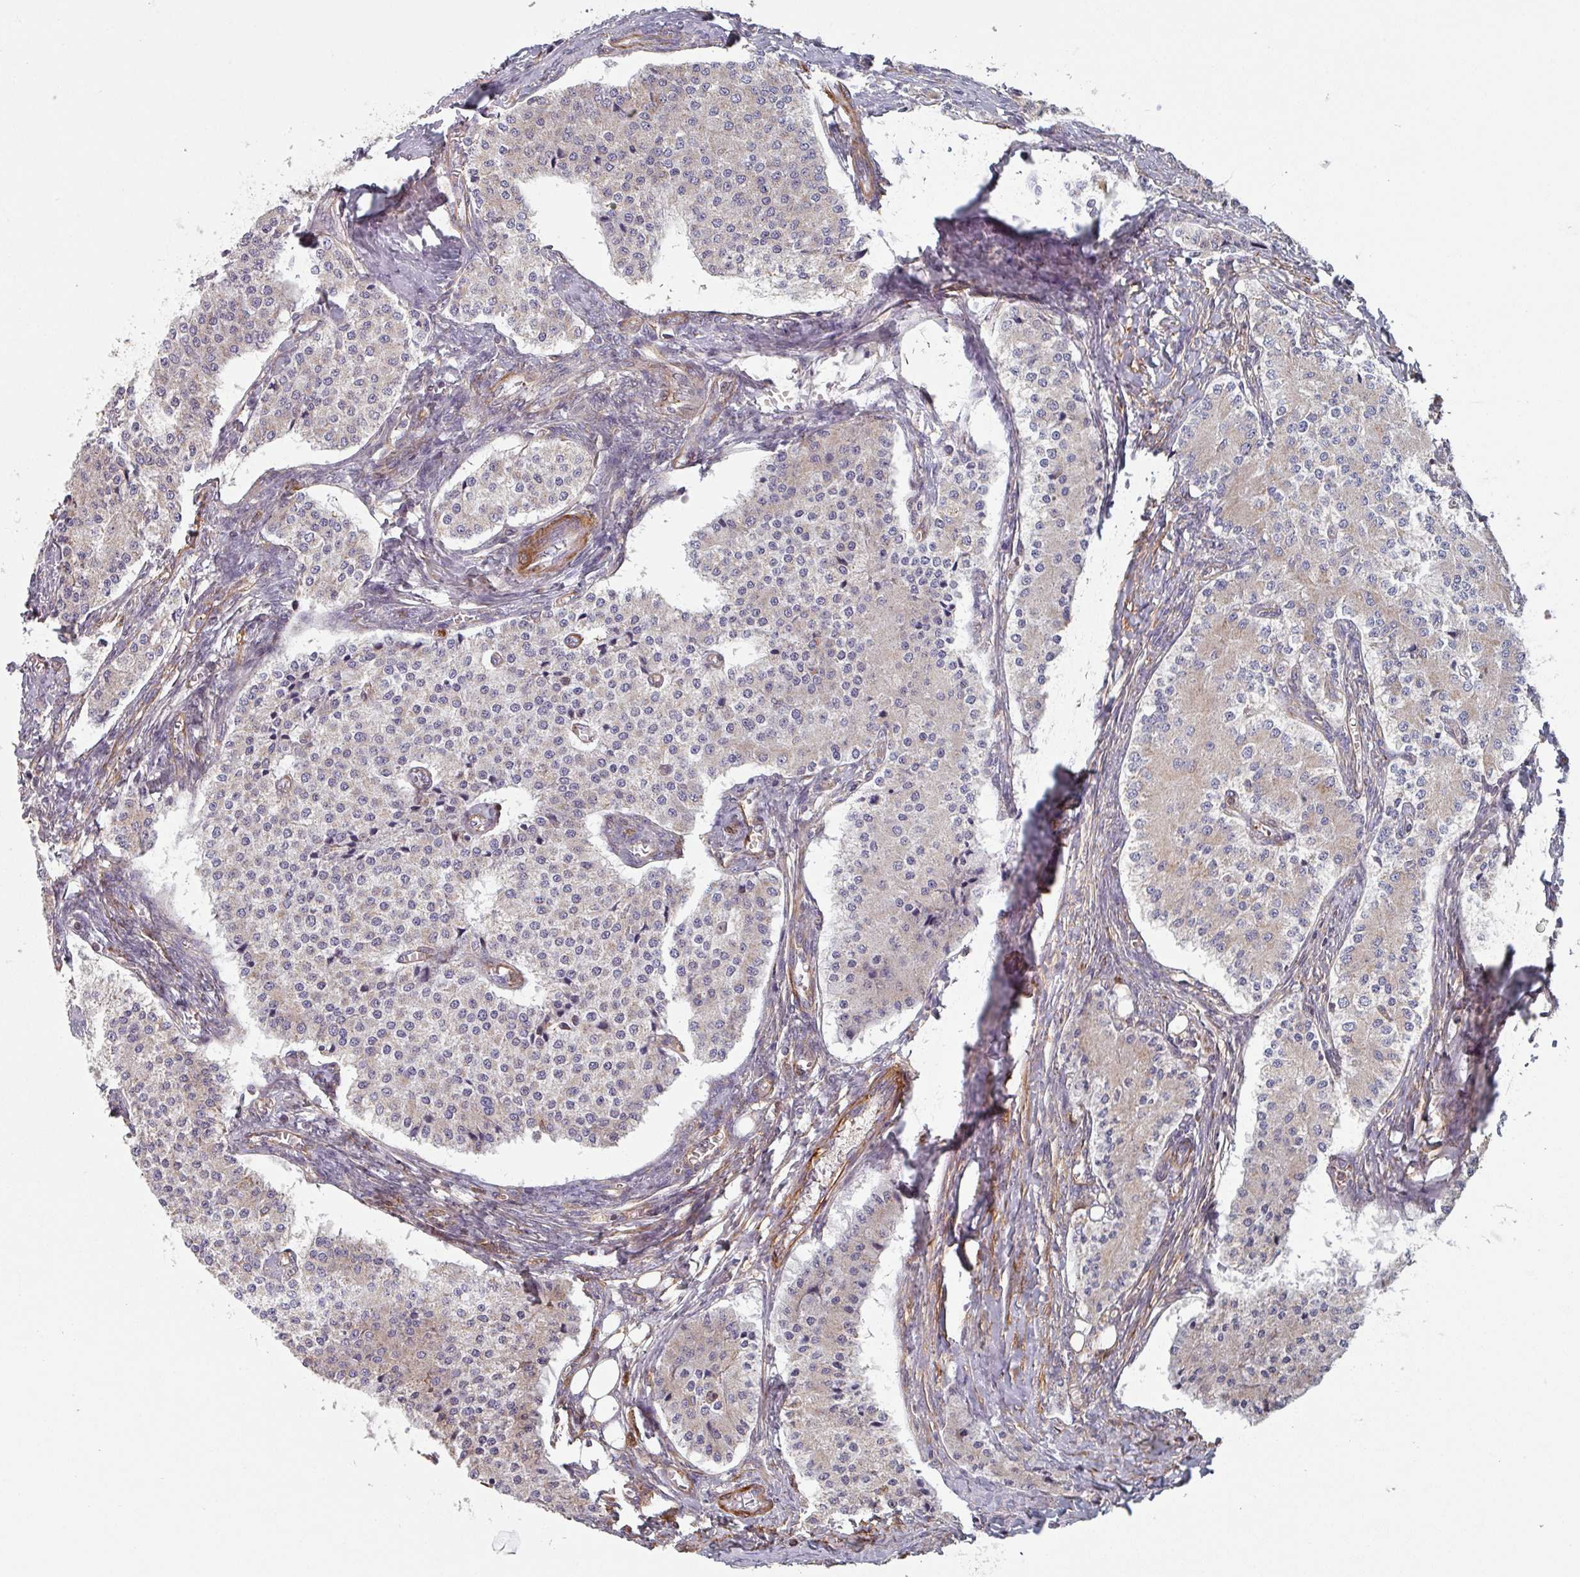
{"staining": {"intensity": "negative", "quantity": "none", "location": "none"}, "tissue": "carcinoid", "cell_type": "Tumor cells", "image_type": "cancer", "snomed": [{"axis": "morphology", "description": "Carcinoid, malignant, NOS"}, {"axis": "topography", "description": "Colon"}], "caption": "High magnification brightfield microscopy of carcinoid (malignant) stained with DAB (brown) and counterstained with hematoxylin (blue): tumor cells show no significant expression. (Immunohistochemistry, brightfield microscopy, high magnification).", "gene": "GSTA4", "patient": {"sex": "female", "age": 52}}